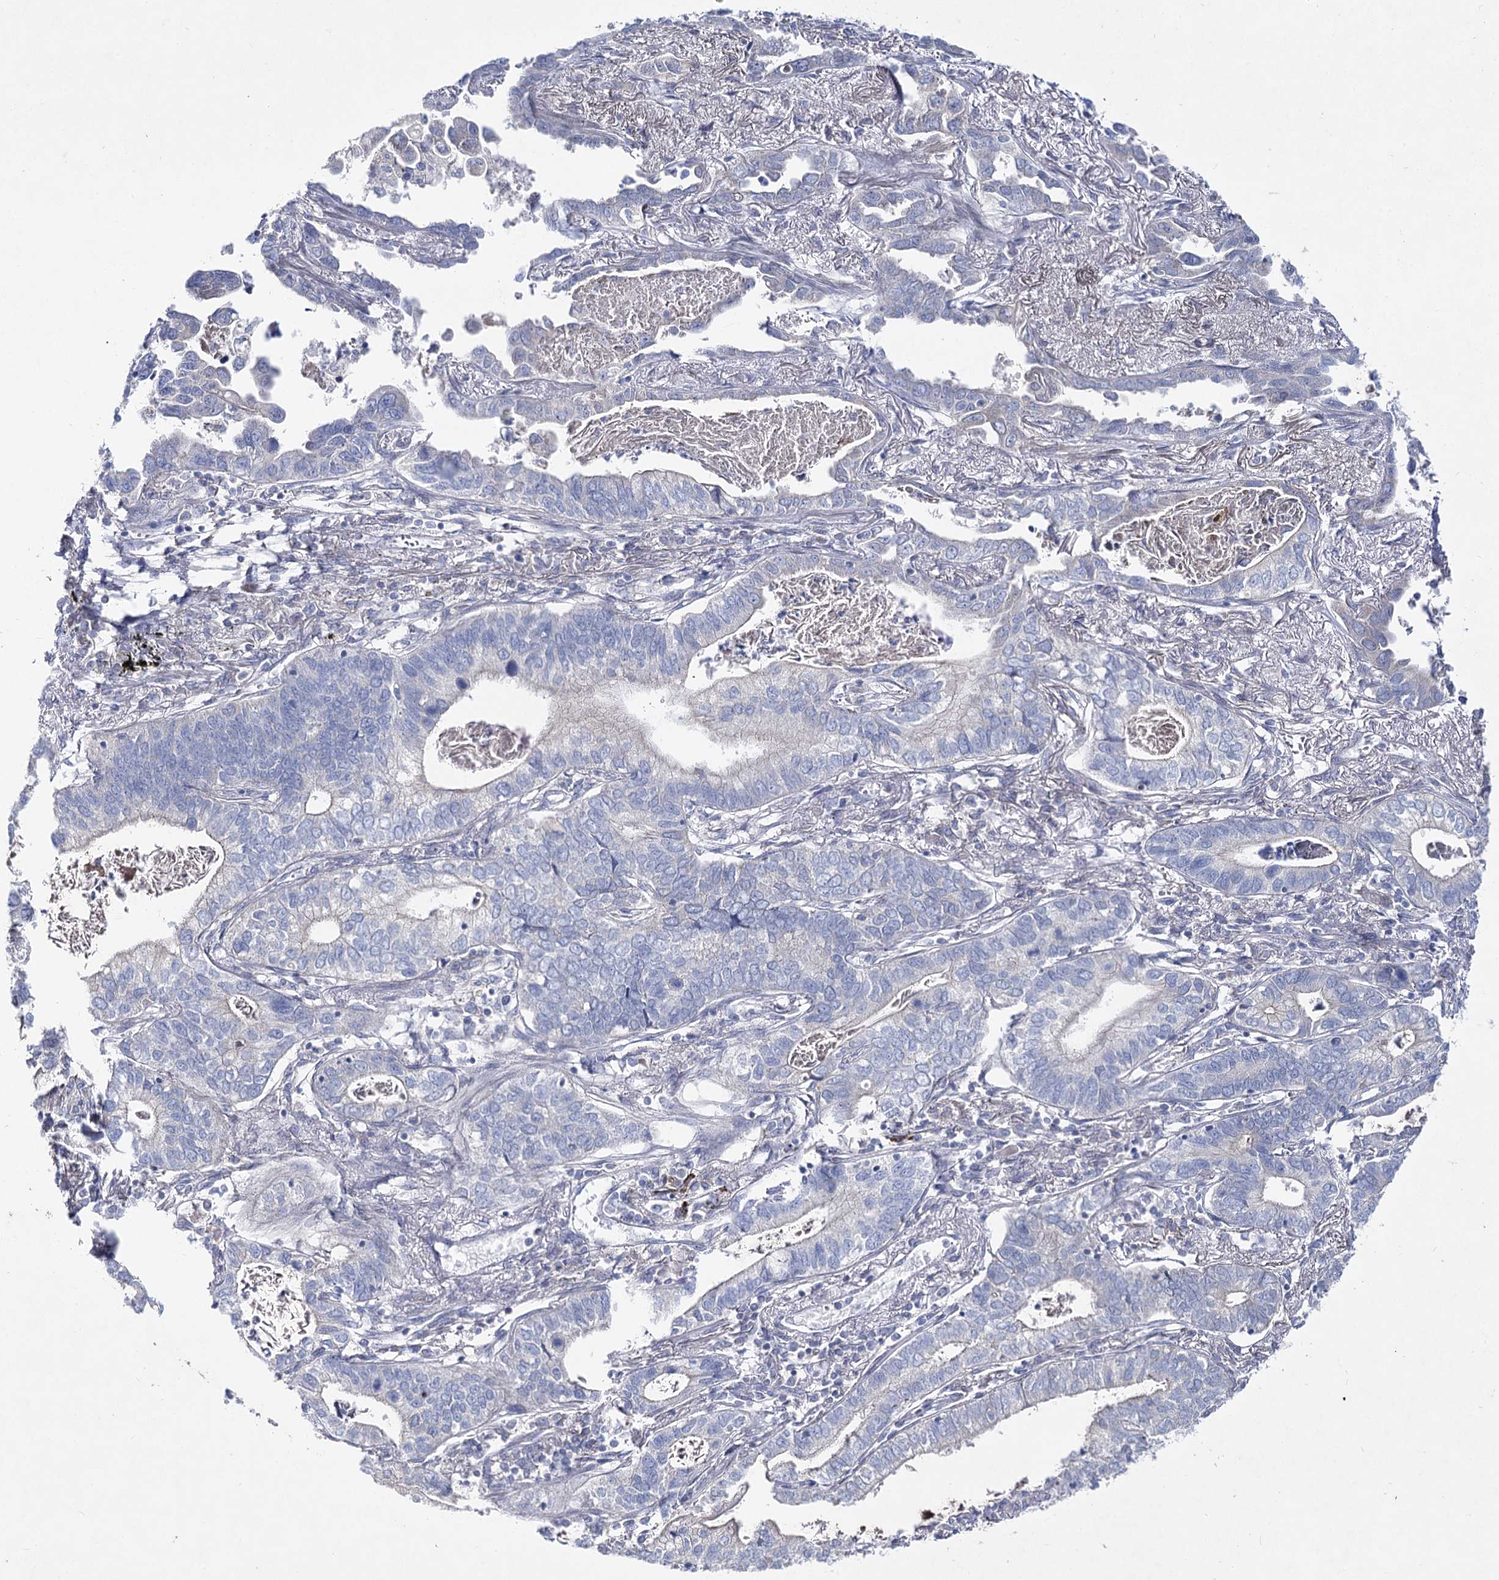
{"staining": {"intensity": "negative", "quantity": "none", "location": "none"}, "tissue": "lung cancer", "cell_type": "Tumor cells", "image_type": "cancer", "snomed": [{"axis": "morphology", "description": "Adenocarcinoma, NOS"}, {"axis": "topography", "description": "Lung"}], "caption": "Micrograph shows no protein expression in tumor cells of lung adenocarcinoma tissue. Nuclei are stained in blue.", "gene": "LRRC14B", "patient": {"sex": "male", "age": 67}}